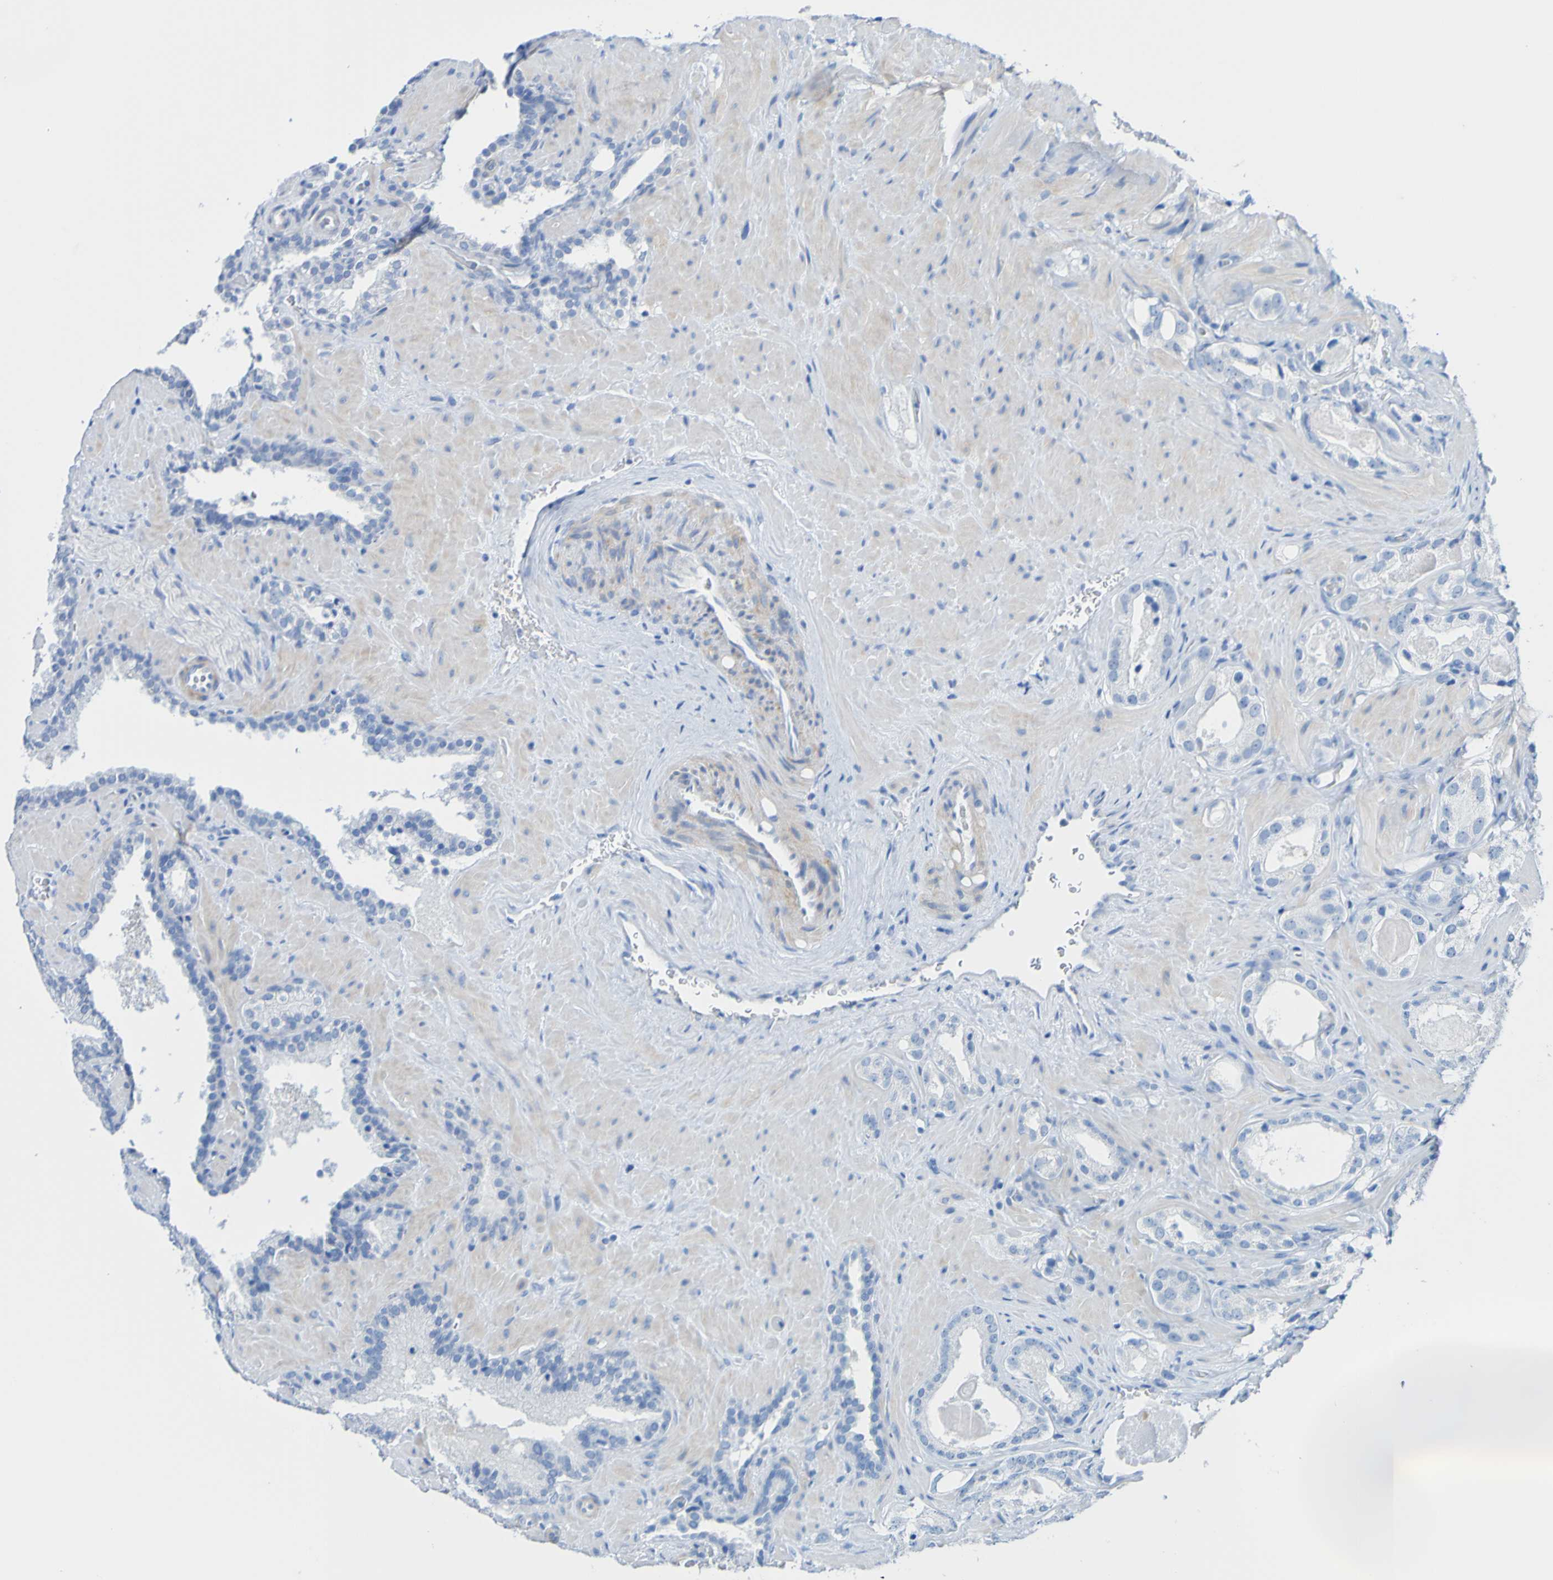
{"staining": {"intensity": "negative", "quantity": "none", "location": "none"}, "tissue": "prostate cancer", "cell_type": "Tumor cells", "image_type": "cancer", "snomed": [{"axis": "morphology", "description": "Adenocarcinoma, High grade"}, {"axis": "topography", "description": "Prostate"}], "caption": "Histopathology image shows no significant protein staining in tumor cells of adenocarcinoma (high-grade) (prostate).", "gene": "ACMSD", "patient": {"sex": "male", "age": 64}}